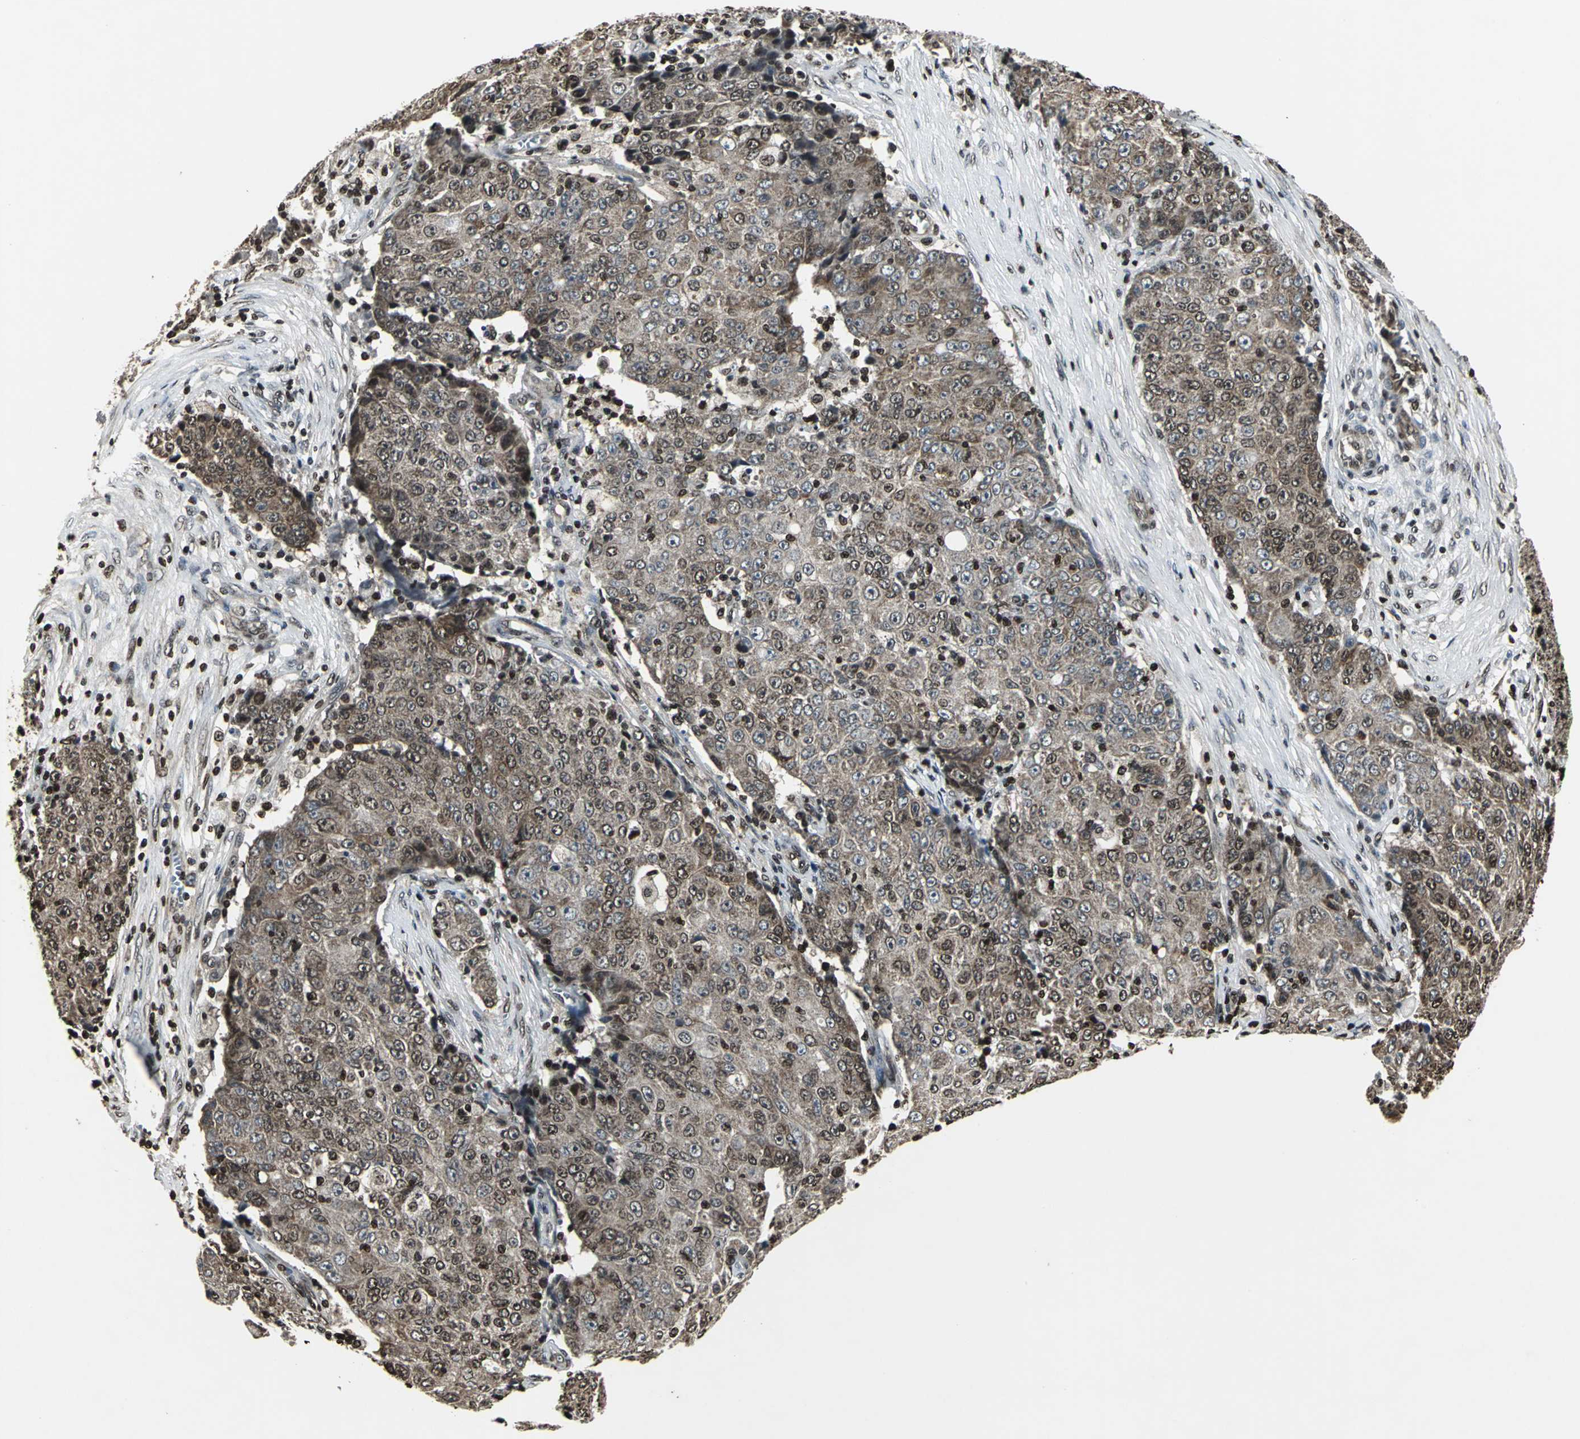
{"staining": {"intensity": "moderate", "quantity": ">75%", "location": "cytoplasmic/membranous,nuclear"}, "tissue": "ovarian cancer", "cell_type": "Tumor cells", "image_type": "cancer", "snomed": [{"axis": "morphology", "description": "Carcinoma, endometroid"}, {"axis": "topography", "description": "Ovary"}], "caption": "This is a histology image of IHC staining of ovarian cancer, which shows moderate positivity in the cytoplasmic/membranous and nuclear of tumor cells.", "gene": "AHR", "patient": {"sex": "female", "age": 42}}